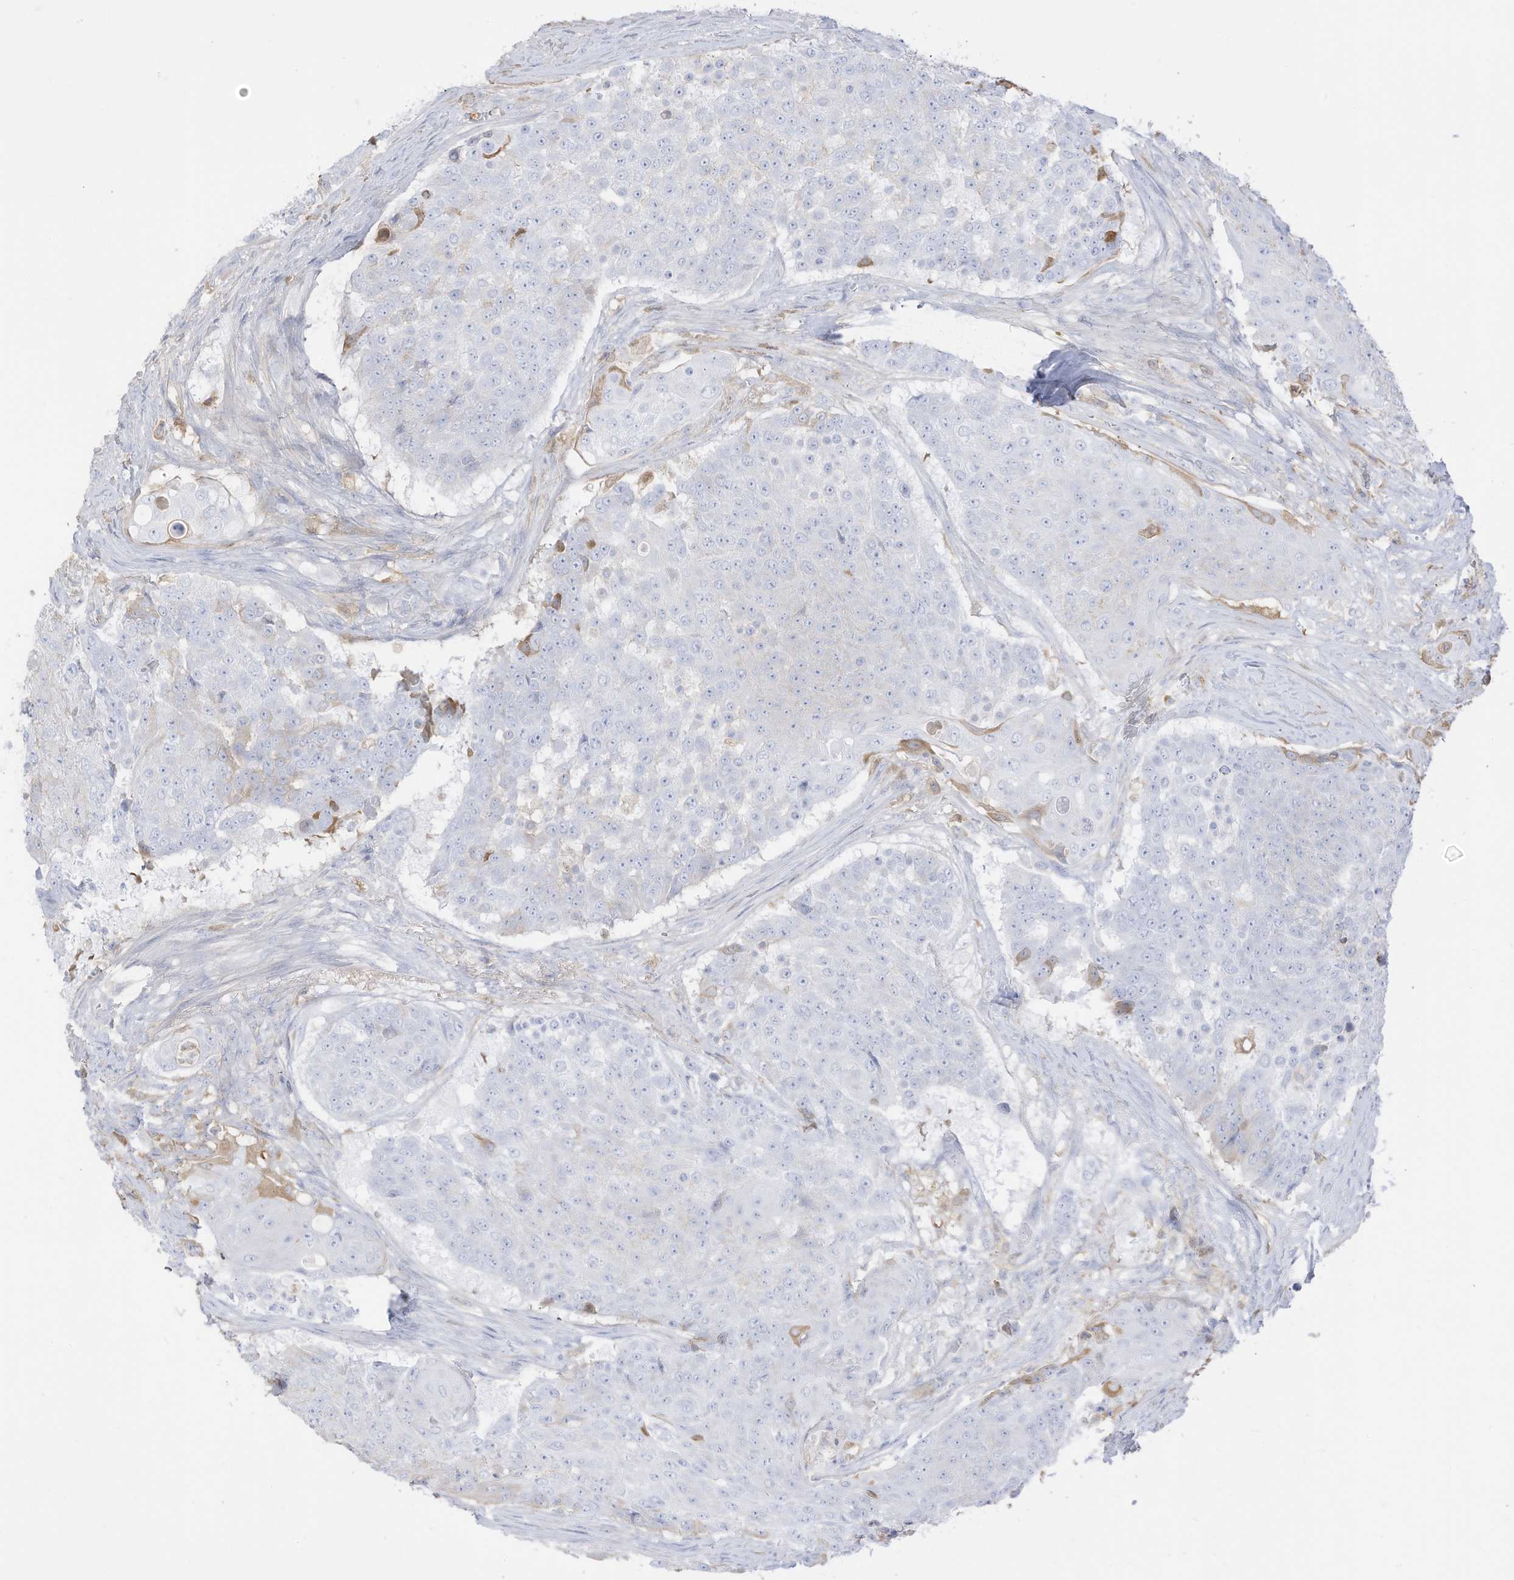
{"staining": {"intensity": "negative", "quantity": "none", "location": "none"}, "tissue": "urothelial cancer", "cell_type": "Tumor cells", "image_type": "cancer", "snomed": [{"axis": "morphology", "description": "Urothelial carcinoma, High grade"}, {"axis": "topography", "description": "Urinary bladder"}], "caption": "Immunohistochemistry histopathology image of high-grade urothelial carcinoma stained for a protein (brown), which shows no expression in tumor cells.", "gene": "HSD17B13", "patient": {"sex": "female", "age": 63}}